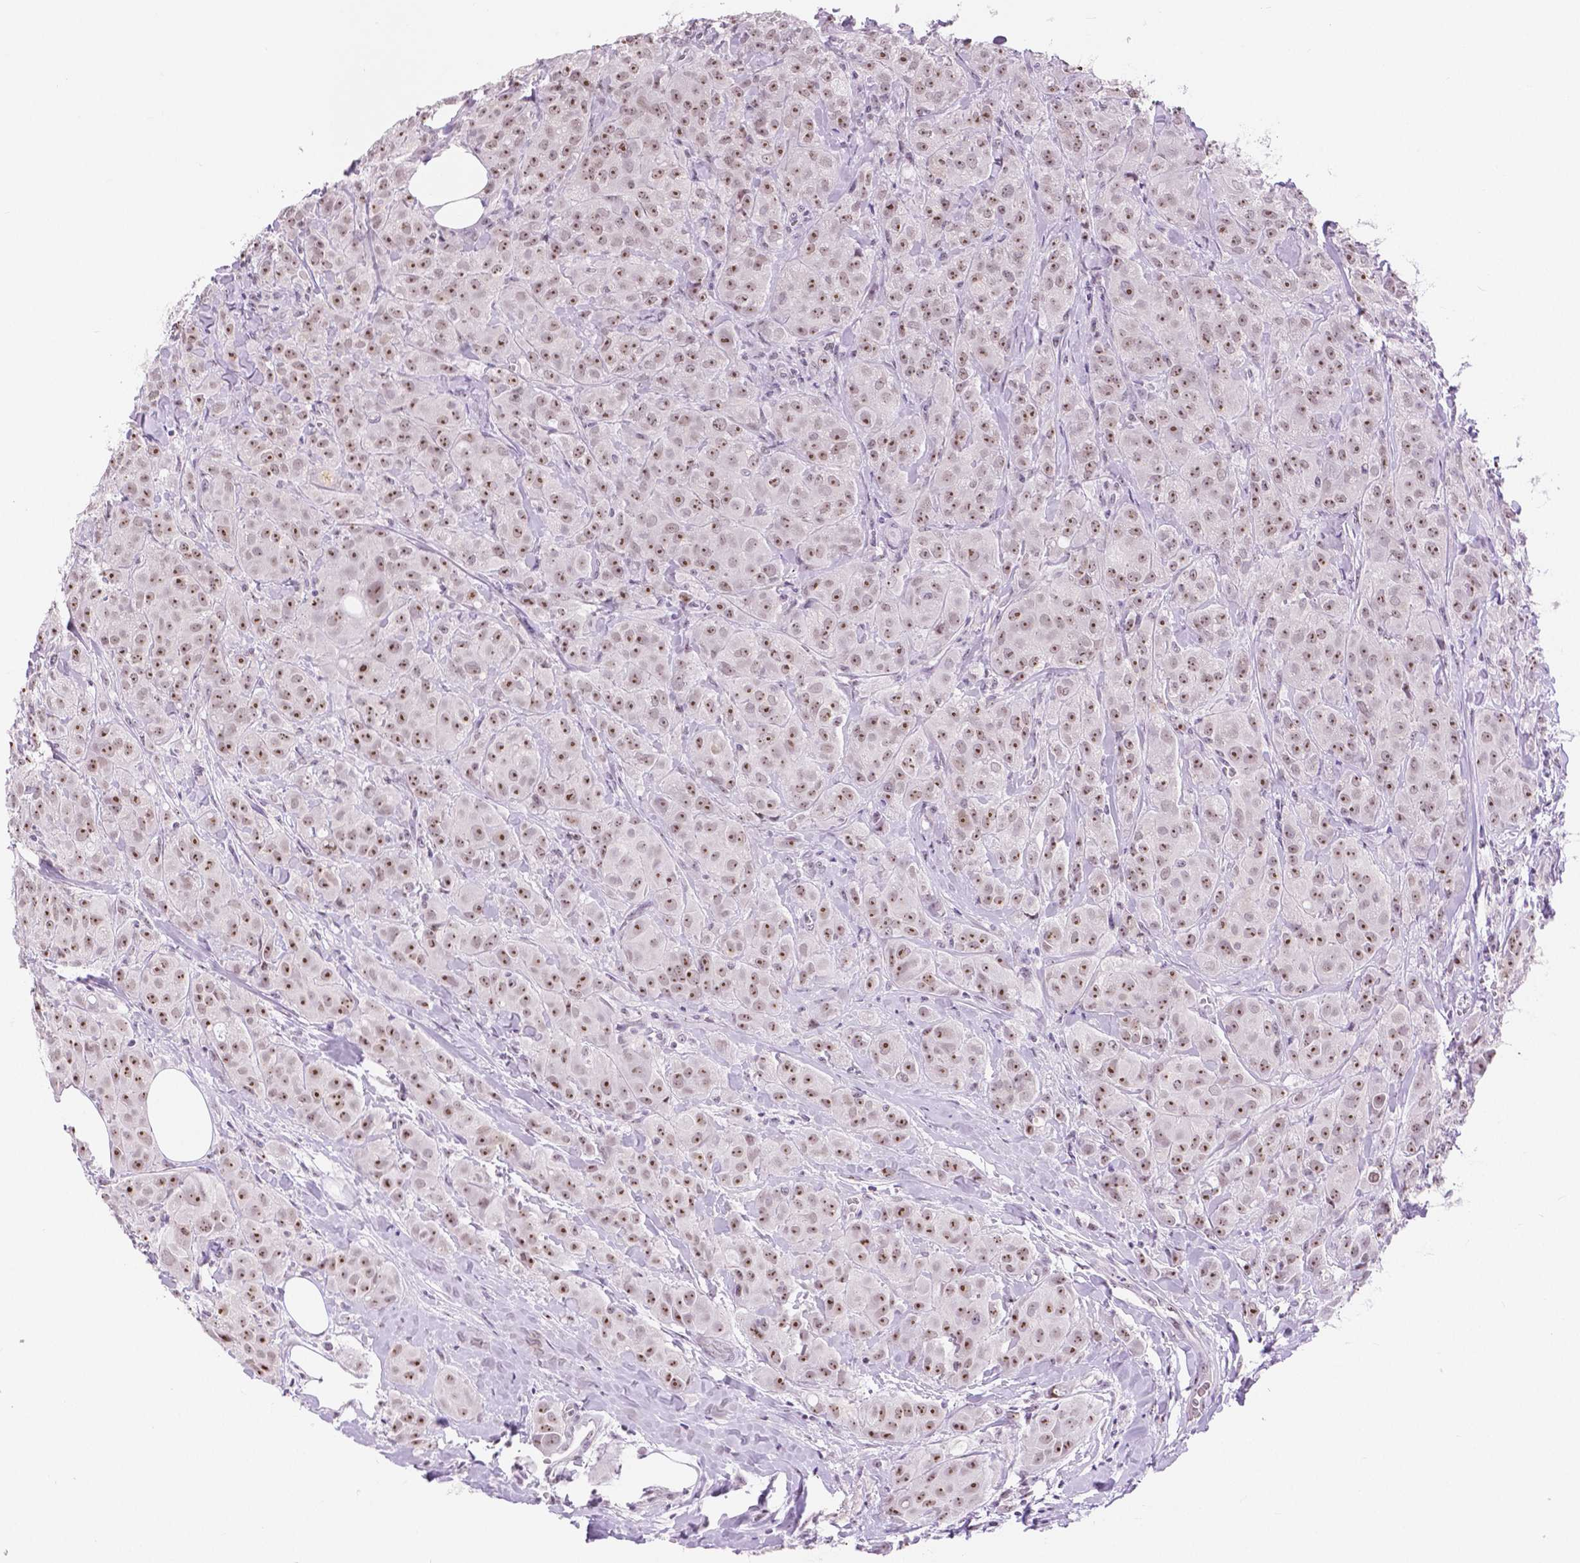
{"staining": {"intensity": "moderate", "quantity": ">75%", "location": "nuclear"}, "tissue": "breast cancer", "cell_type": "Tumor cells", "image_type": "cancer", "snomed": [{"axis": "morphology", "description": "Duct carcinoma"}, {"axis": "topography", "description": "Breast"}], "caption": "Immunohistochemistry of human breast intraductal carcinoma shows medium levels of moderate nuclear expression in approximately >75% of tumor cells. (DAB = brown stain, brightfield microscopy at high magnification).", "gene": "NHP2", "patient": {"sex": "female", "age": 43}}